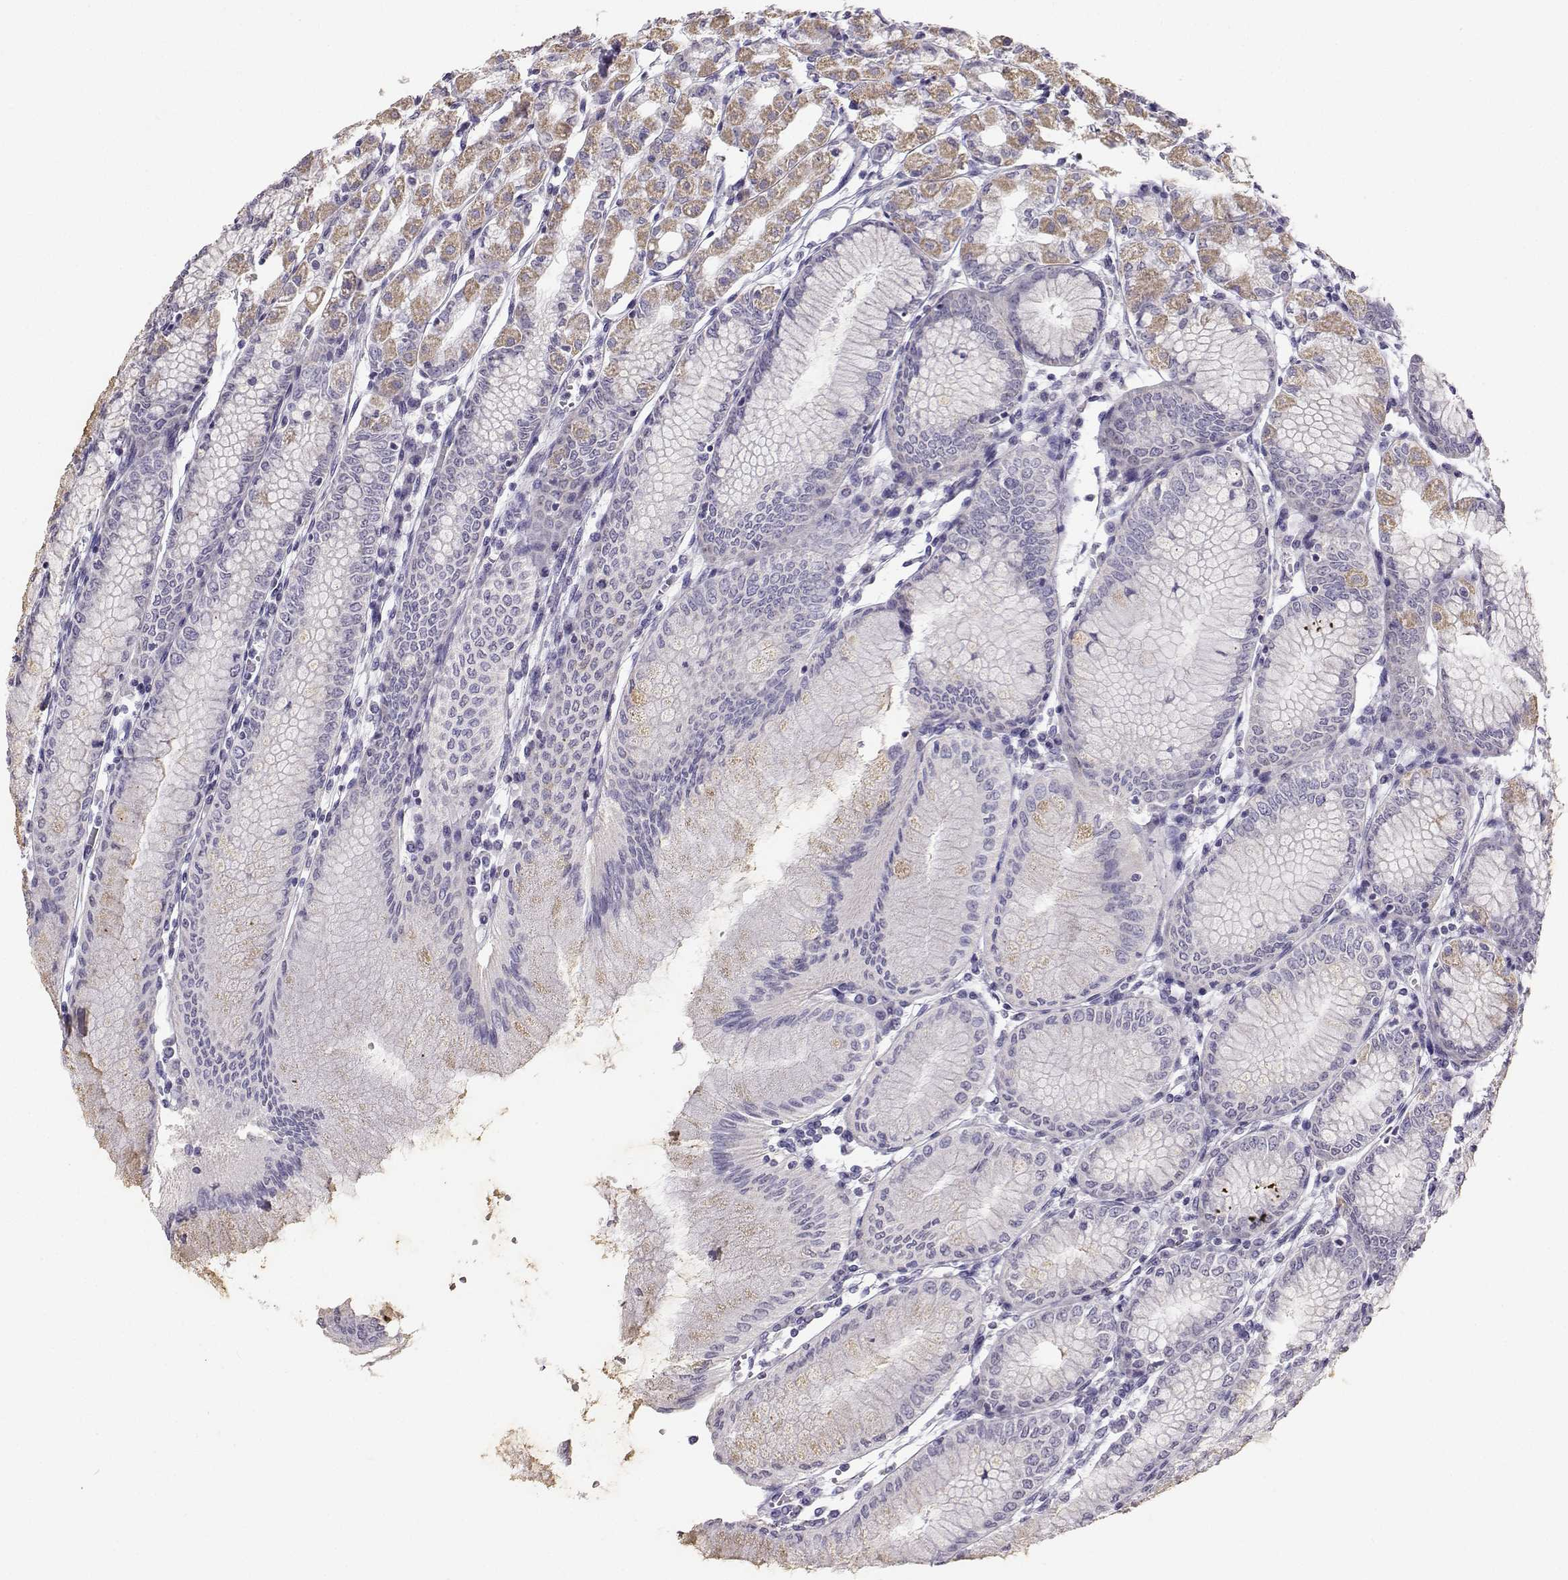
{"staining": {"intensity": "moderate", "quantity": "<25%", "location": "cytoplasmic/membranous"}, "tissue": "stomach", "cell_type": "Glandular cells", "image_type": "normal", "snomed": [{"axis": "morphology", "description": "Normal tissue, NOS"}, {"axis": "topography", "description": "Skeletal muscle"}, {"axis": "topography", "description": "Stomach"}], "caption": "This image shows benign stomach stained with immunohistochemistry (IHC) to label a protein in brown. The cytoplasmic/membranous of glandular cells show moderate positivity for the protein. Nuclei are counter-stained blue.", "gene": "AVP", "patient": {"sex": "female", "age": 57}}